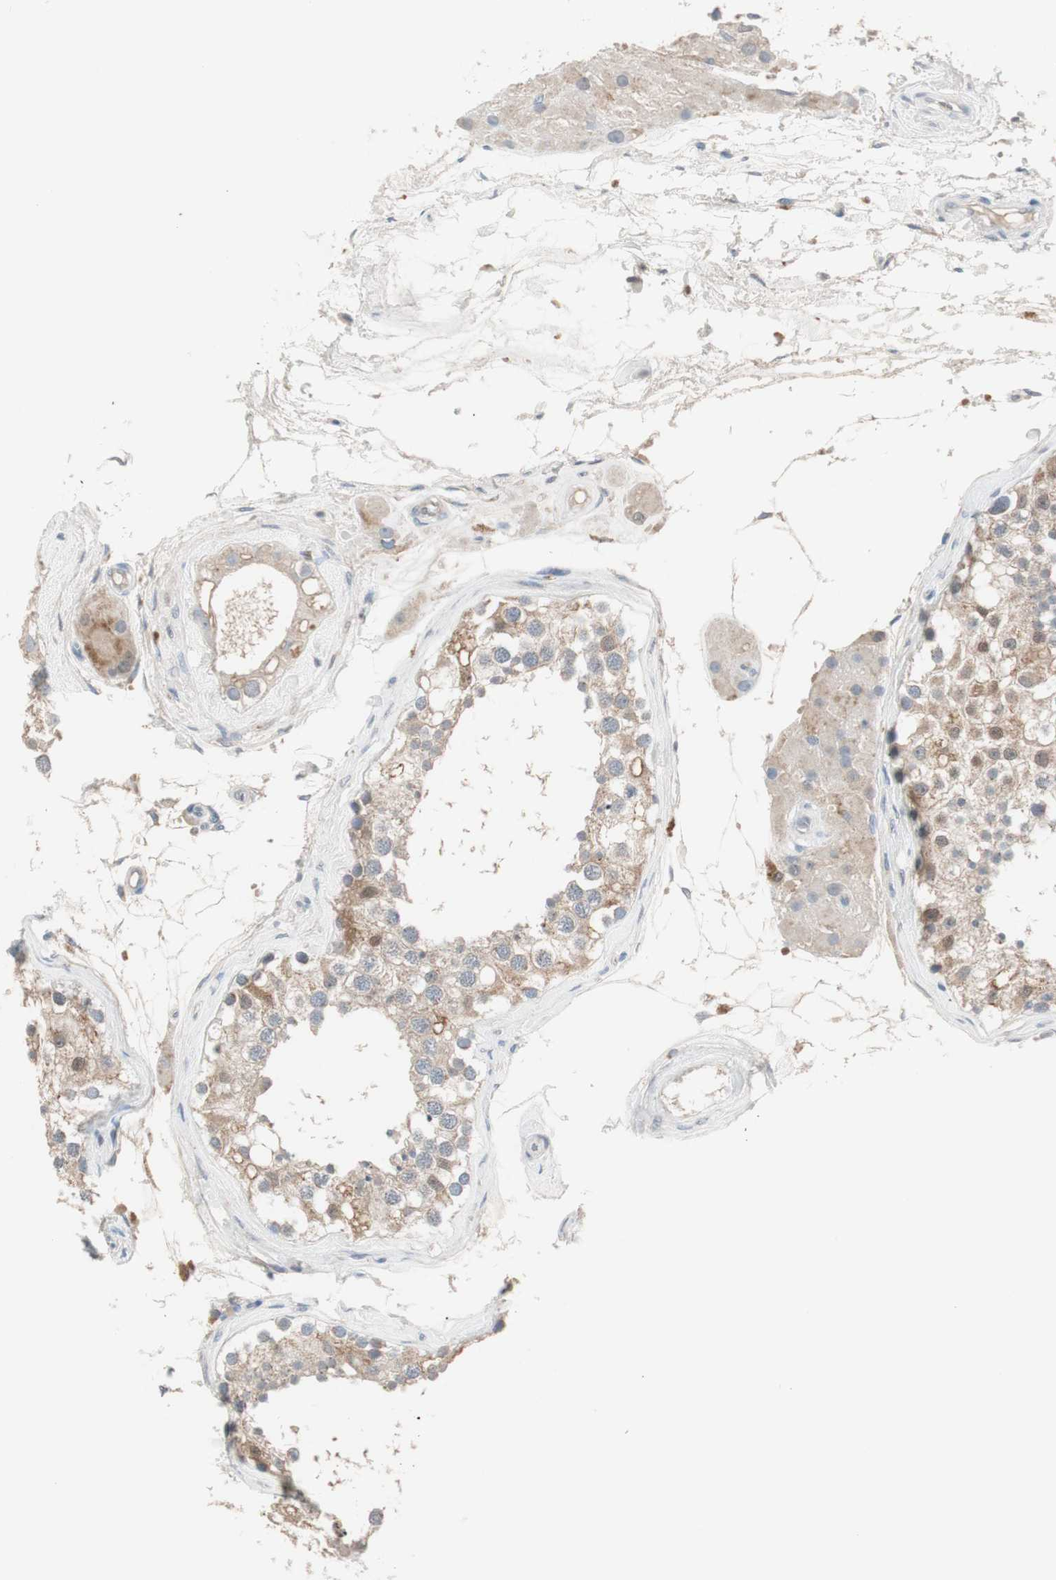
{"staining": {"intensity": "weak", "quantity": ">75%", "location": "cytoplasmic/membranous"}, "tissue": "testis", "cell_type": "Cells in seminiferous ducts", "image_type": "normal", "snomed": [{"axis": "morphology", "description": "Normal tissue, NOS"}, {"axis": "topography", "description": "Testis"}], "caption": "An image of testis stained for a protein exhibits weak cytoplasmic/membranous brown staining in cells in seminiferous ducts. (Stains: DAB in brown, nuclei in blue, Microscopy: brightfield microscopy at high magnification).", "gene": "KHK", "patient": {"sex": "male", "age": 68}}